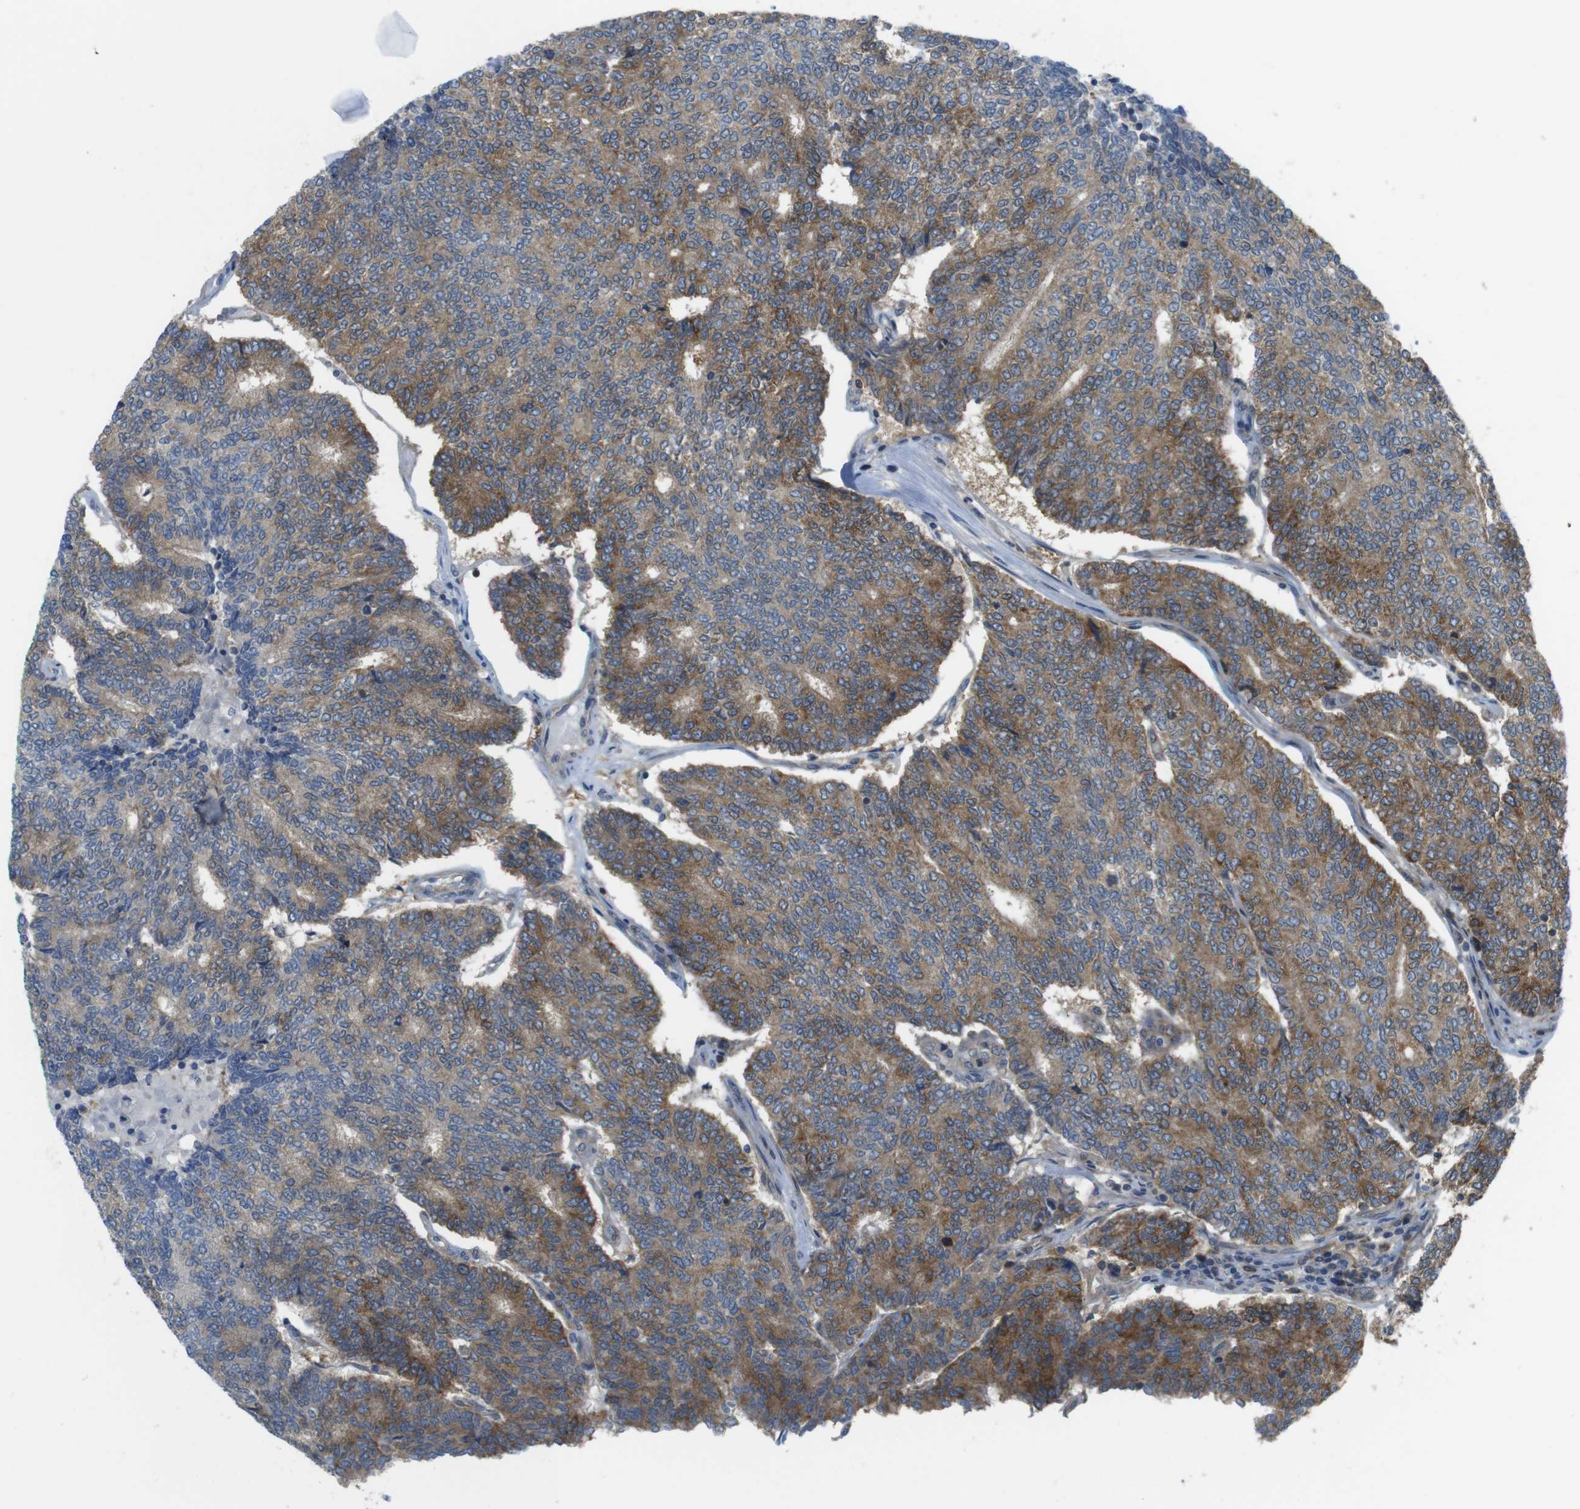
{"staining": {"intensity": "moderate", "quantity": ">75%", "location": "cytoplasmic/membranous"}, "tissue": "prostate cancer", "cell_type": "Tumor cells", "image_type": "cancer", "snomed": [{"axis": "morphology", "description": "Normal tissue, NOS"}, {"axis": "morphology", "description": "Adenocarcinoma, High grade"}, {"axis": "topography", "description": "Prostate"}, {"axis": "topography", "description": "Seminal veicle"}], "caption": "IHC image of human prostate cancer stained for a protein (brown), which exhibits medium levels of moderate cytoplasmic/membranous staining in about >75% of tumor cells.", "gene": "MTHFD1", "patient": {"sex": "male", "age": 55}}